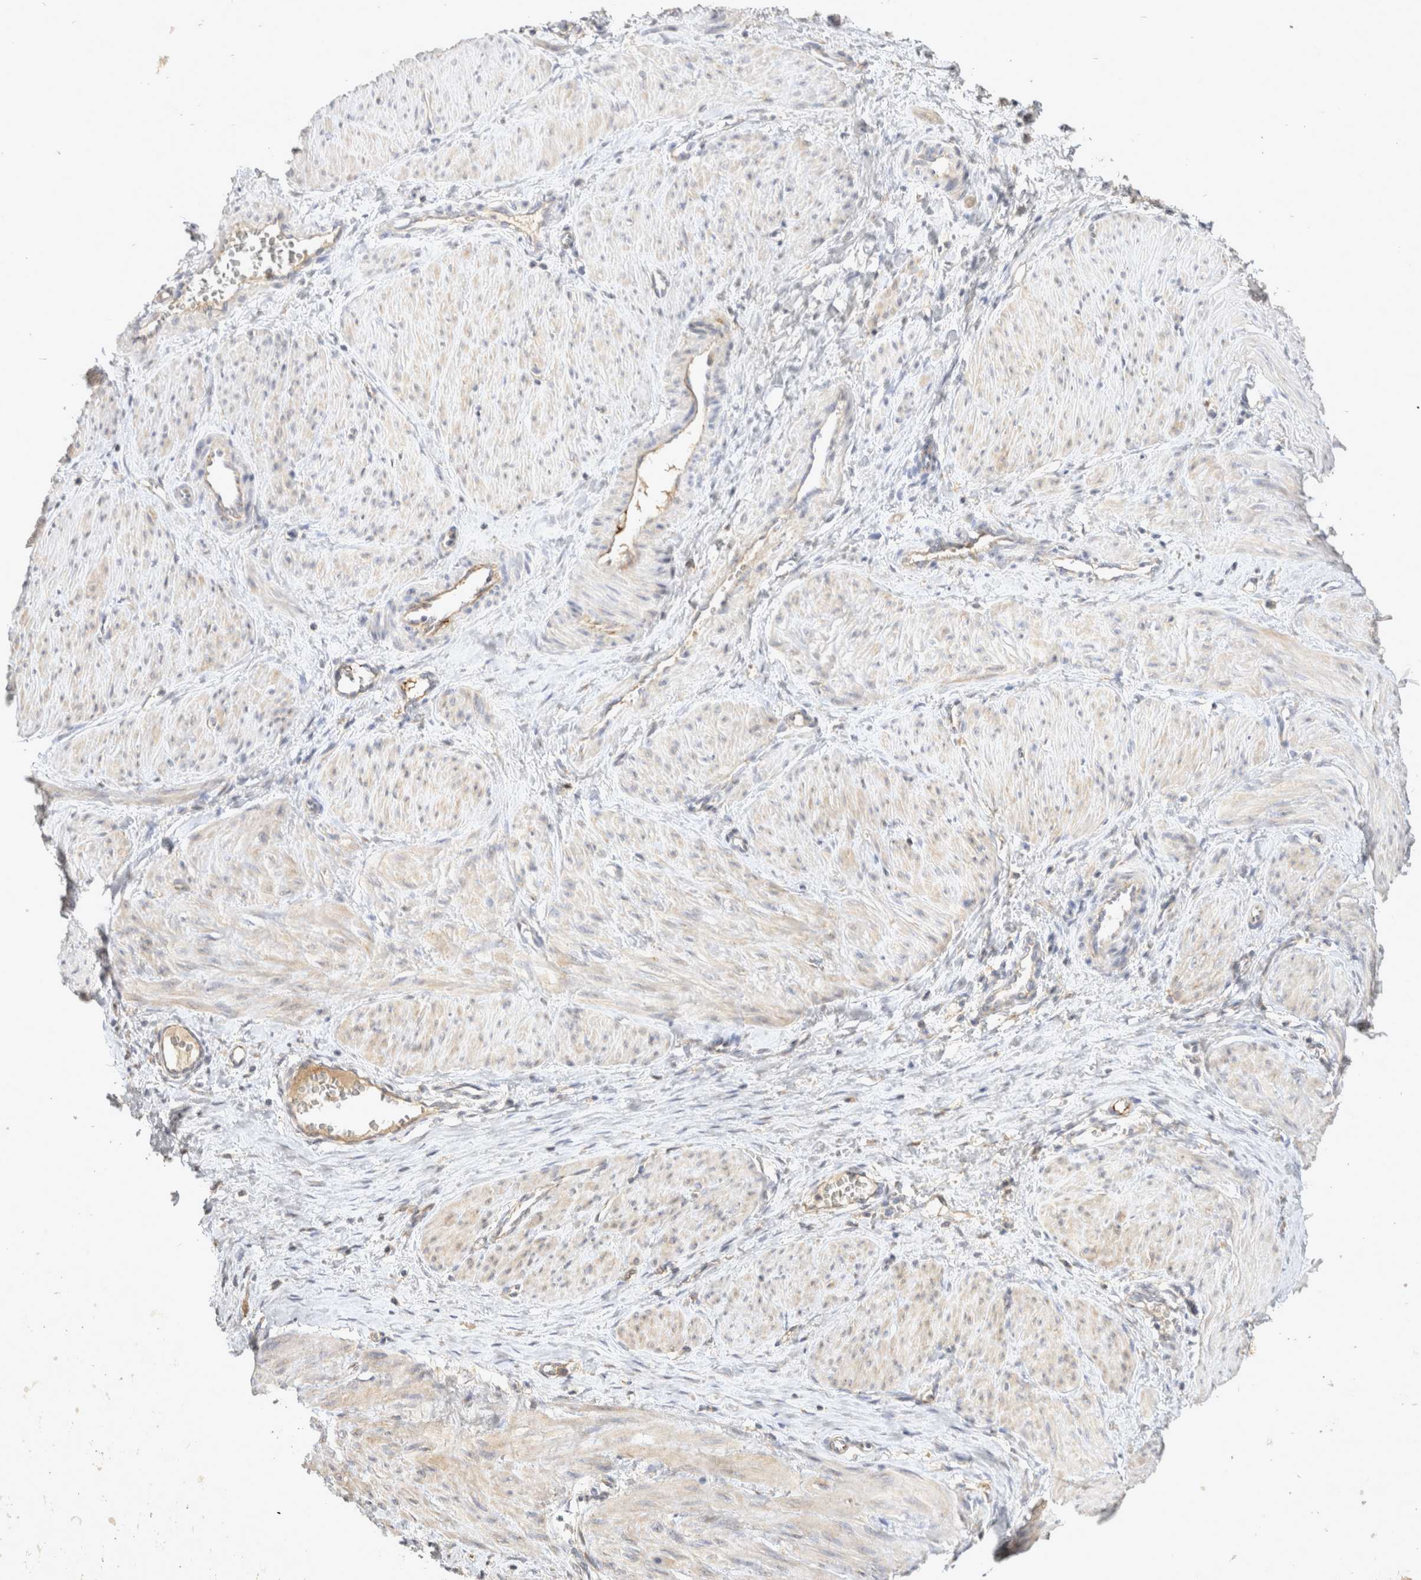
{"staining": {"intensity": "weak", "quantity": "<25%", "location": "cytoplasmic/membranous"}, "tissue": "smooth muscle", "cell_type": "Smooth muscle cells", "image_type": "normal", "snomed": [{"axis": "morphology", "description": "Normal tissue, NOS"}, {"axis": "topography", "description": "Endometrium"}], "caption": "This micrograph is of normal smooth muscle stained with immunohistochemistry to label a protein in brown with the nuclei are counter-stained blue. There is no expression in smooth muscle cells. (DAB (3,3'-diaminobenzidine) immunohistochemistry visualized using brightfield microscopy, high magnification).", "gene": "EIF4G3", "patient": {"sex": "female", "age": 33}}